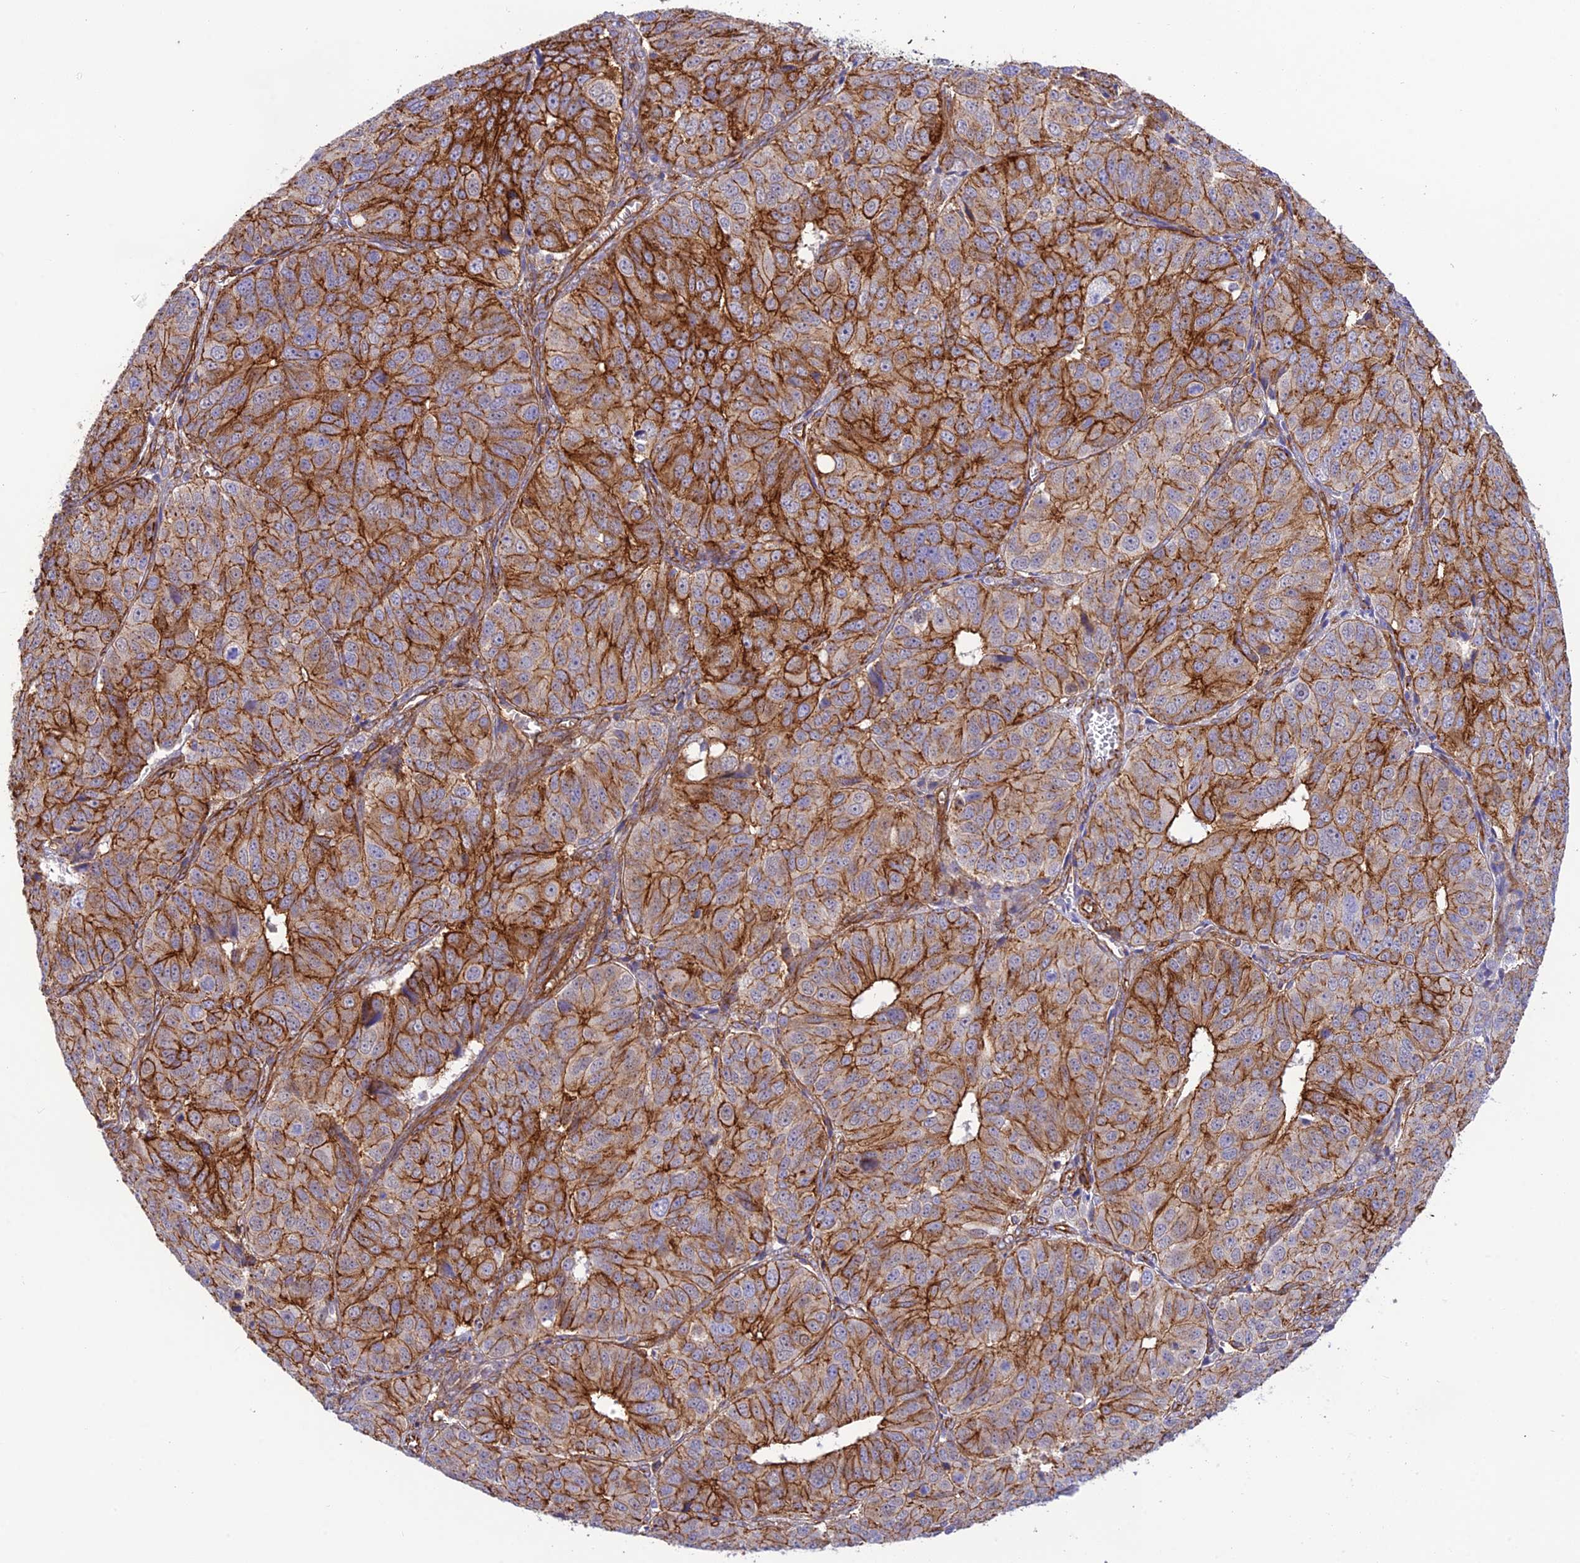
{"staining": {"intensity": "strong", "quantity": "25%-75%", "location": "cytoplasmic/membranous"}, "tissue": "ovarian cancer", "cell_type": "Tumor cells", "image_type": "cancer", "snomed": [{"axis": "morphology", "description": "Carcinoma, endometroid"}, {"axis": "topography", "description": "Ovary"}], "caption": "Immunohistochemical staining of endometroid carcinoma (ovarian) reveals high levels of strong cytoplasmic/membranous staining in approximately 25%-75% of tumor cells. Nuclei are stained in blue.", "gene": "YPEL5", "patient": {"sex": "female", "age": 51}}